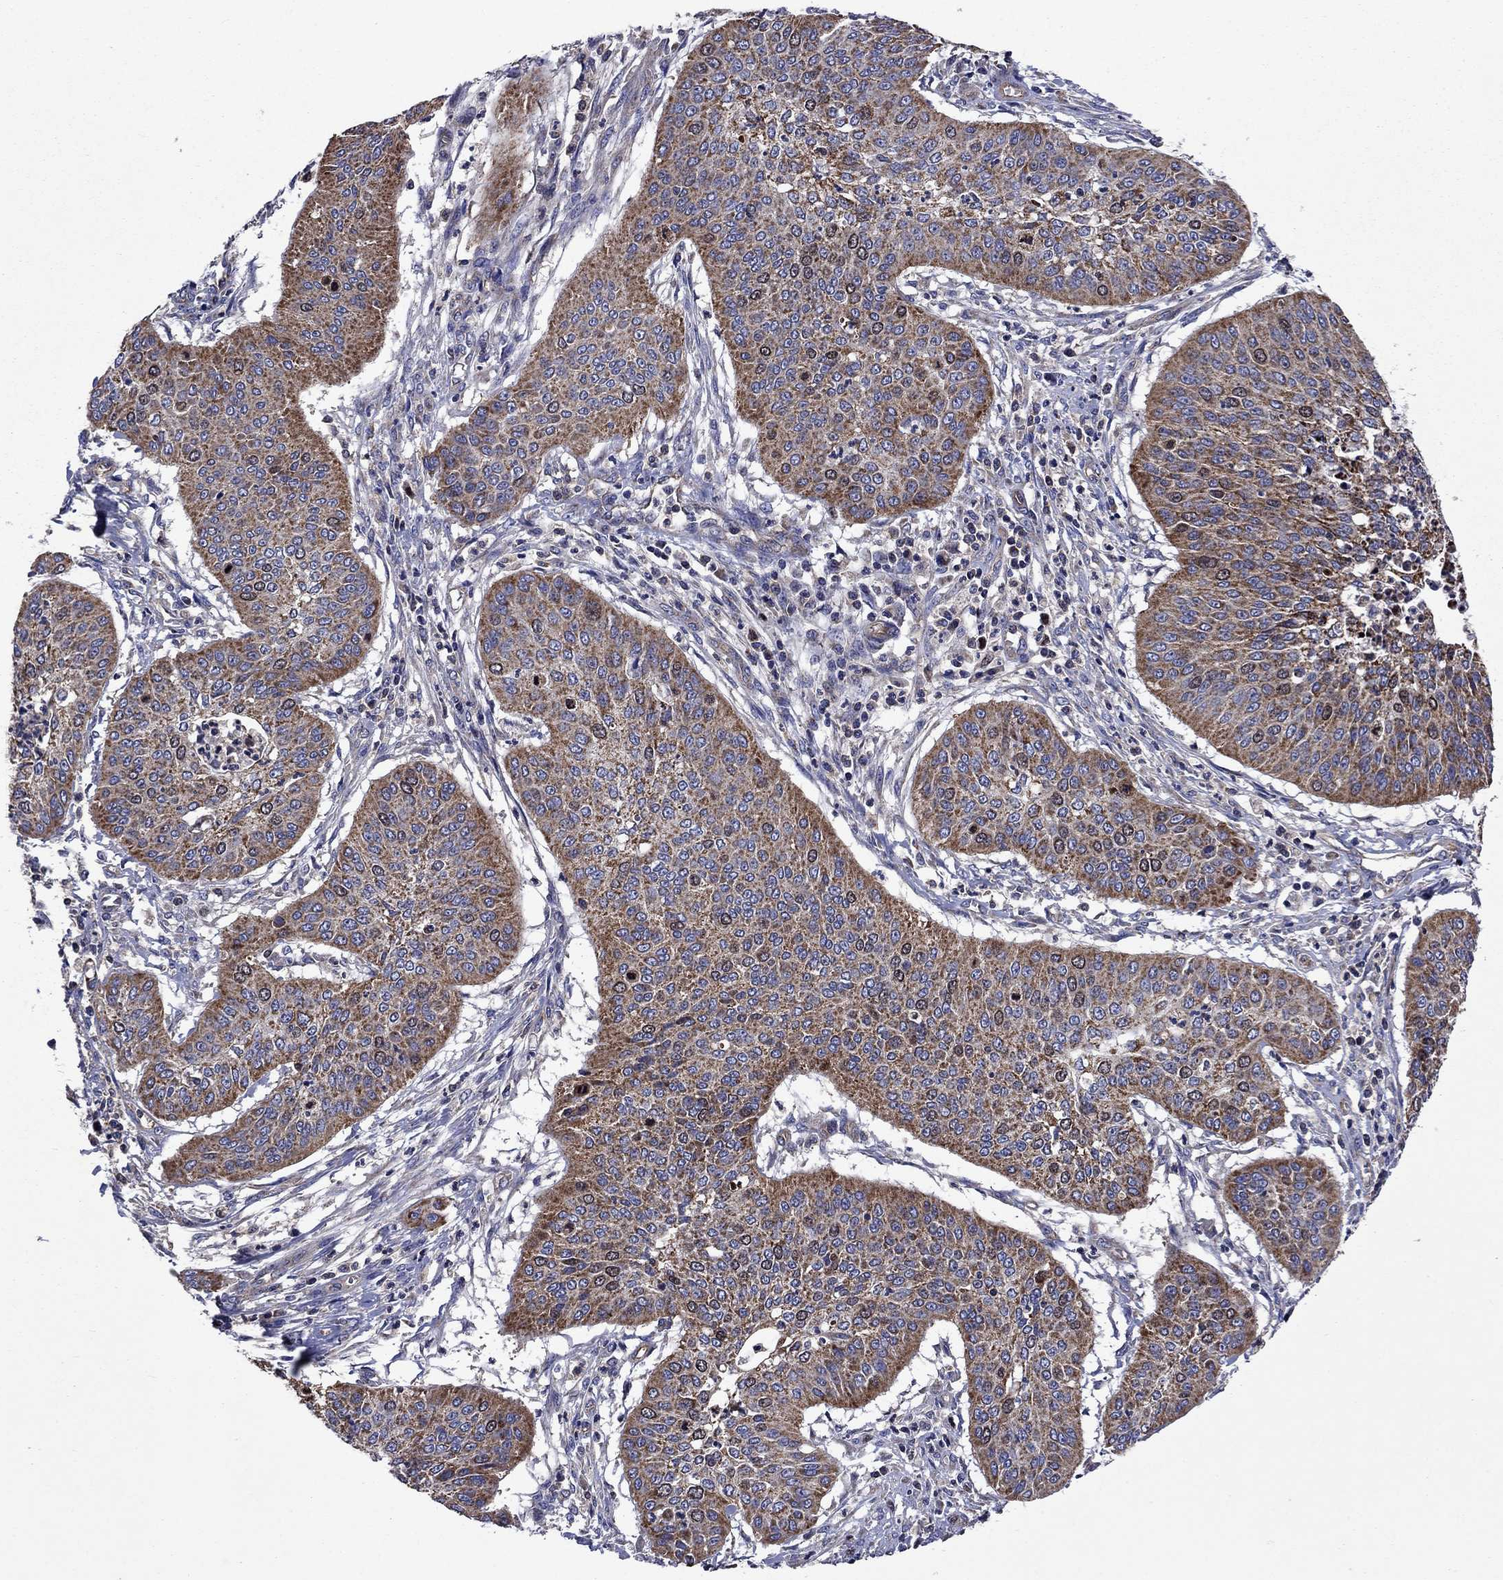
{"staining": {"intensity": "moderate", "quantity": "25%-75%", "location": "cytoplasmic/membranous"}, "tissue": "cervical cancer", "cell_type": "Tumor cells", "image_type": "cancer", "snomed": [{"axis": "morphology", "description": "Normal tissue, NOS"}, {"axis": "morphology", "description": "Squamous cell carcinoma, NOS"}, {"axis": "topography", "description": "Cervix"}], "caption": "An image showing moderate cytoplasmic/membranous staining in approximately 25%-75% of tumor cells in cervical cancer (squamous cell carcinoma), as visualized by brown immunohistochemical staining.", "gene": "KIF22", "patient": {"sex": "female", "age": 39}}